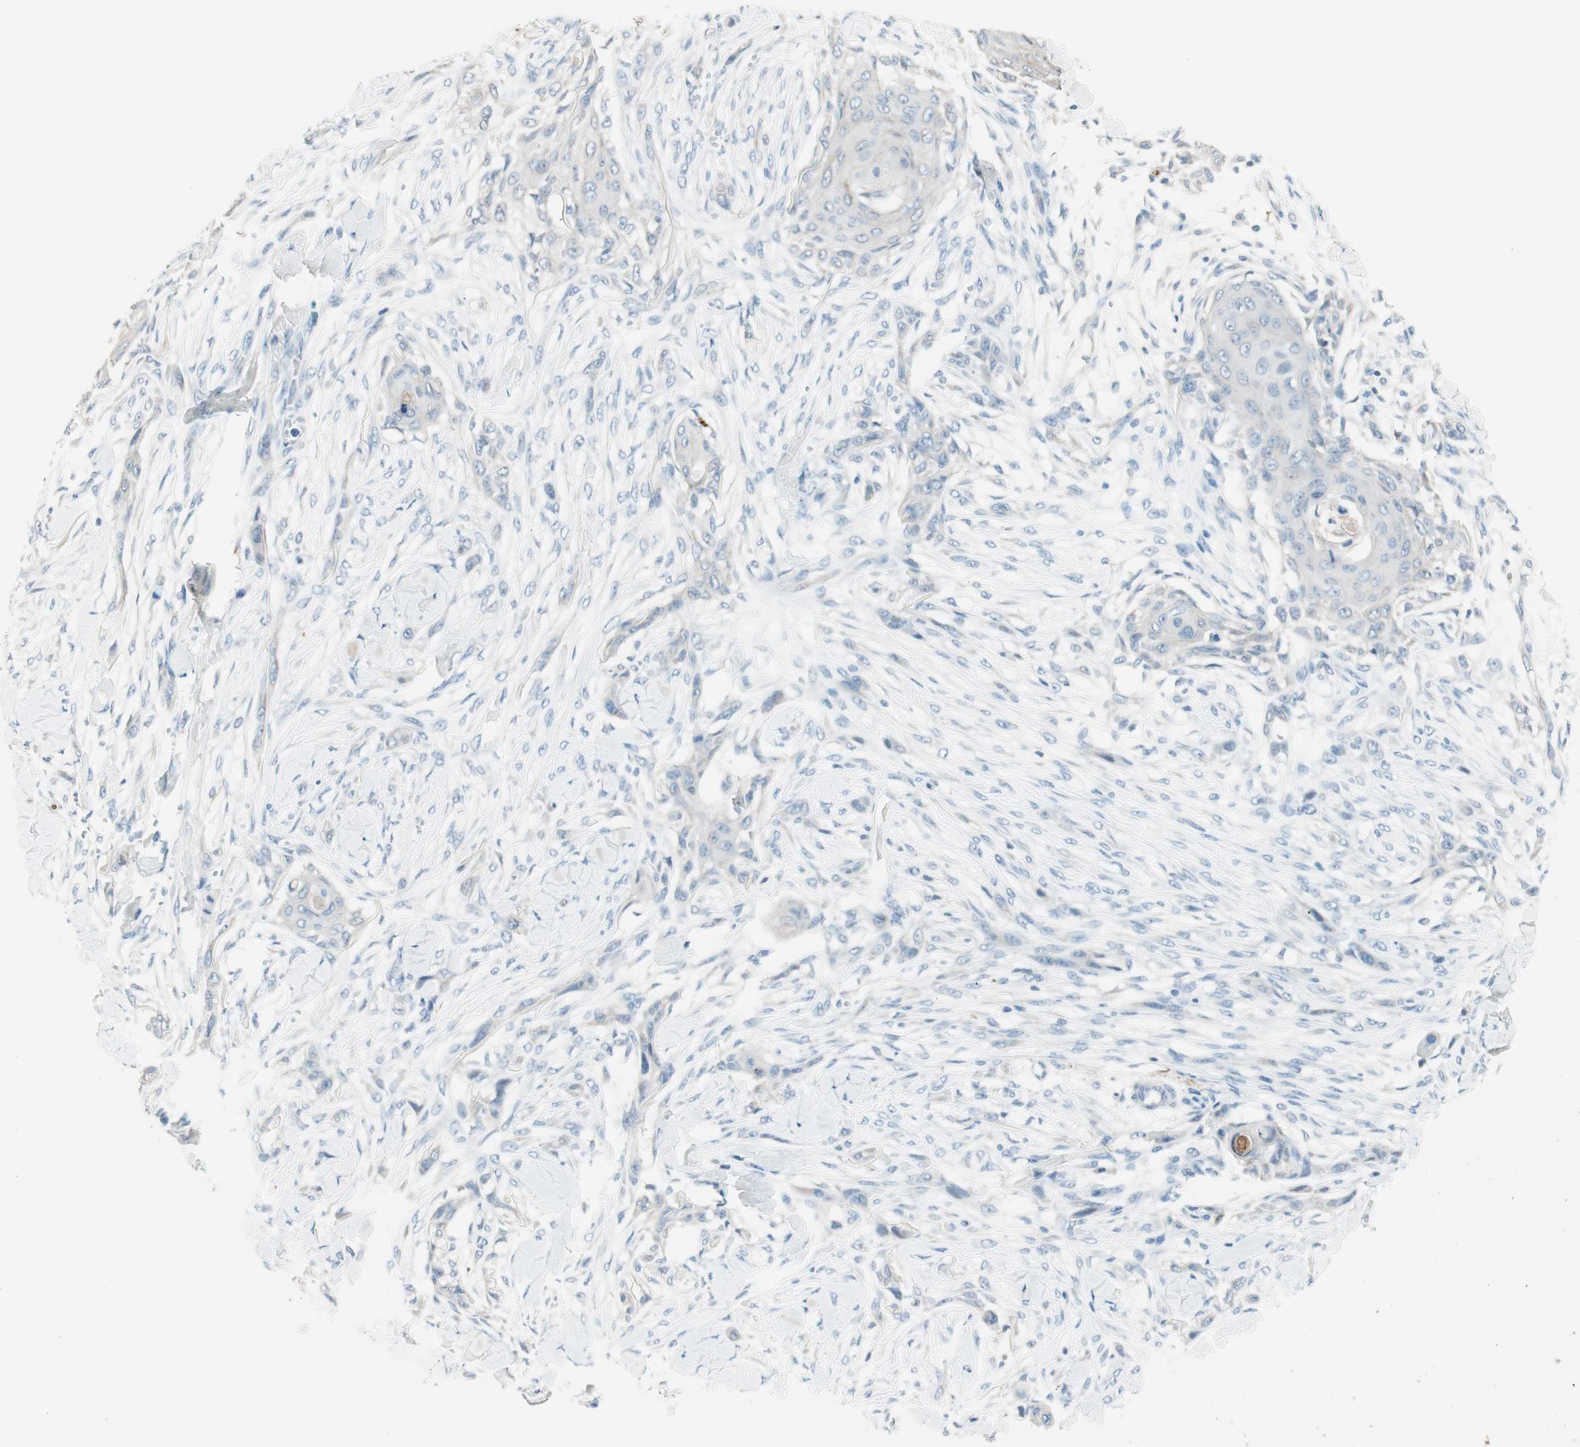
{"staining": {"intensity": "negative", "quantity": "none", "location": "none"}, "tissue": "skin cancer", "cell_type": "Tumor cells", "image_type": "cancer", "snomed": [{"axis": "morphology", "description": "Squamous cell carcinoma, NOS"}, {"axis": "topography", "description": "Skin"}], "caption": "DAB (3,3'-diaminobenzidine) immunohistochemical staining of squamous cell carcinoma (skin) reveals no significant positivity in tumor cells.", "gene": "GNAO1", "patient": {"sex": "female", "age": 59}}